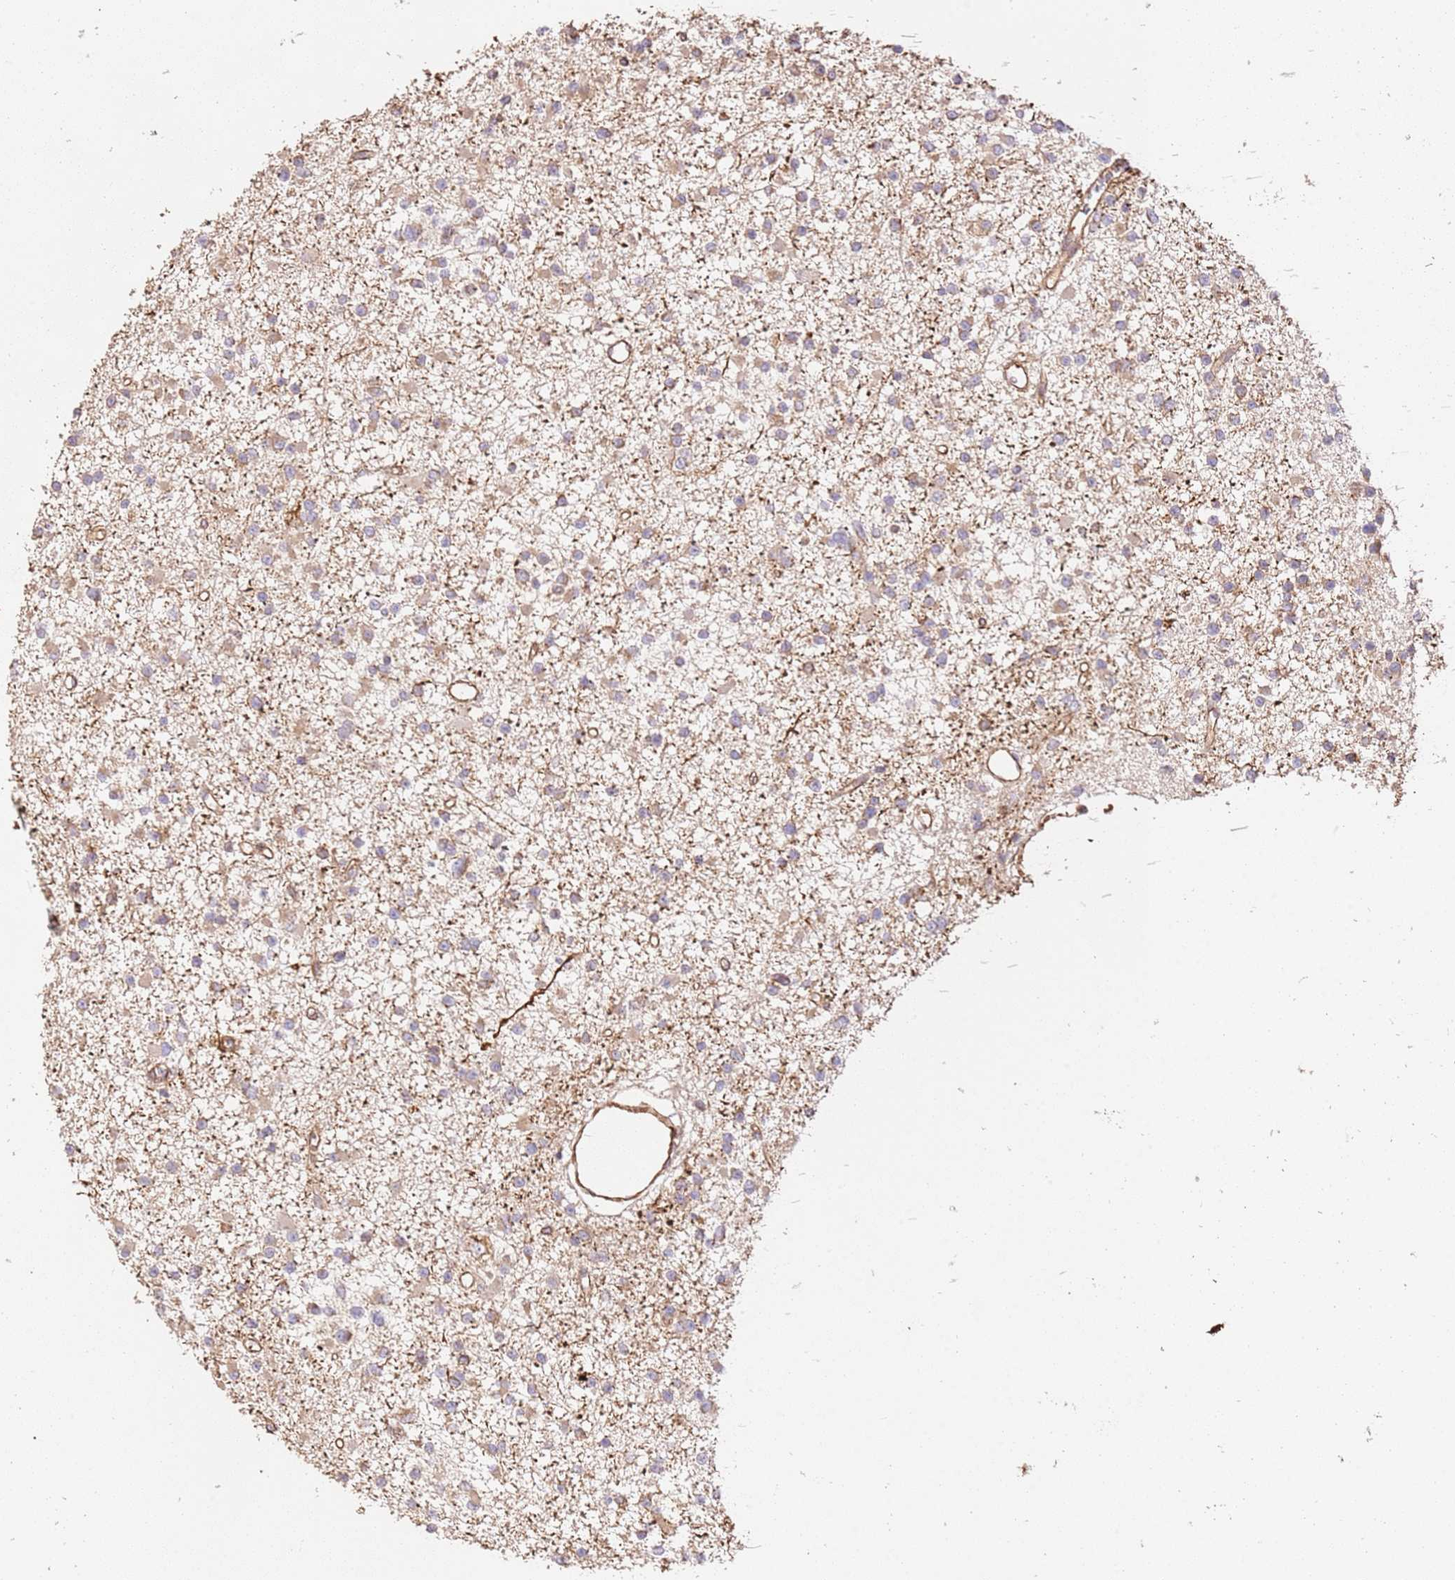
{"staining": {"intensity": "weak", "quantity": ">75%", "location": "cytoplasmic/membranous"}, "tissue": "glioma", "cell_type": "Tumor cells", "image_type": "cancer", "snomed": [{"axis": "morphology", "description": "Glioma, malignant, Low grade"}, {"axis": "topography", "description": "Brain"}], "caption": "A brown stain highlights weak cytoplasmic/membranous staining of a protein in human malignant glioma (low-grade) tumor cells.", "gene": "ZBTB39", "patient": {"sex": "female", "age": 22}}